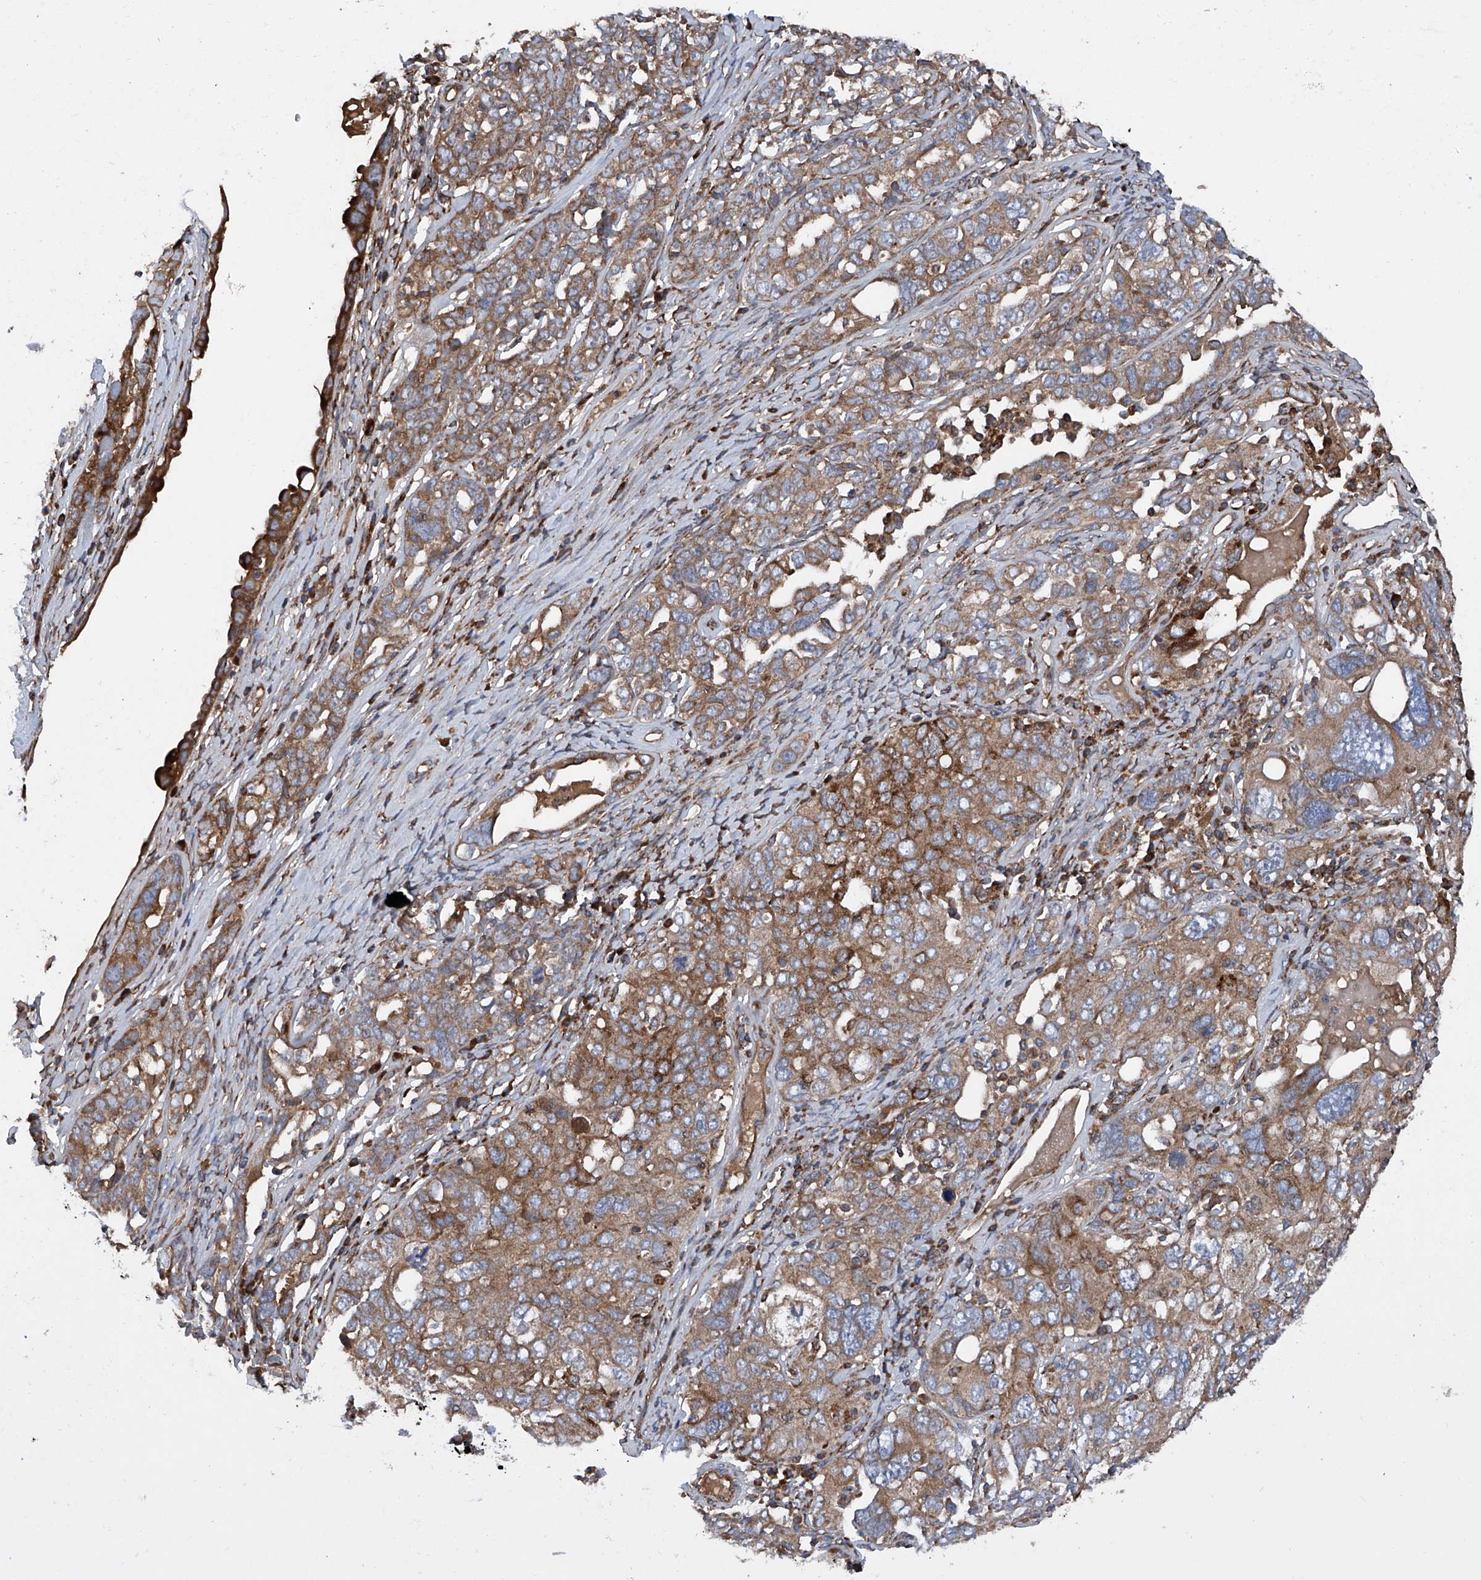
{"staining": {"intensity": "moderate", "quantity": ">75%", "location": "cytoplasmic/membranous"}, "tissue": "ovarian cancer", "cell_type": "Tumor cells", "image_type": "cancer", "snomed": [{"axis": "morphology", "description": "Carcinoma, endometroid"}, {"axis": "topography", "description": "Ovary"}], "caption": "Ovarian endometroid carcinoma was stained to show a protein in brown. There is medium levels of moderate cytoplasmic/membranous staining in about >75% of tumor cells. (brown staining indicates protein expression, while blue staining denotes nuclei).", "gene": "ASCC3", "patient": {"sex": "female", "age": 62}}